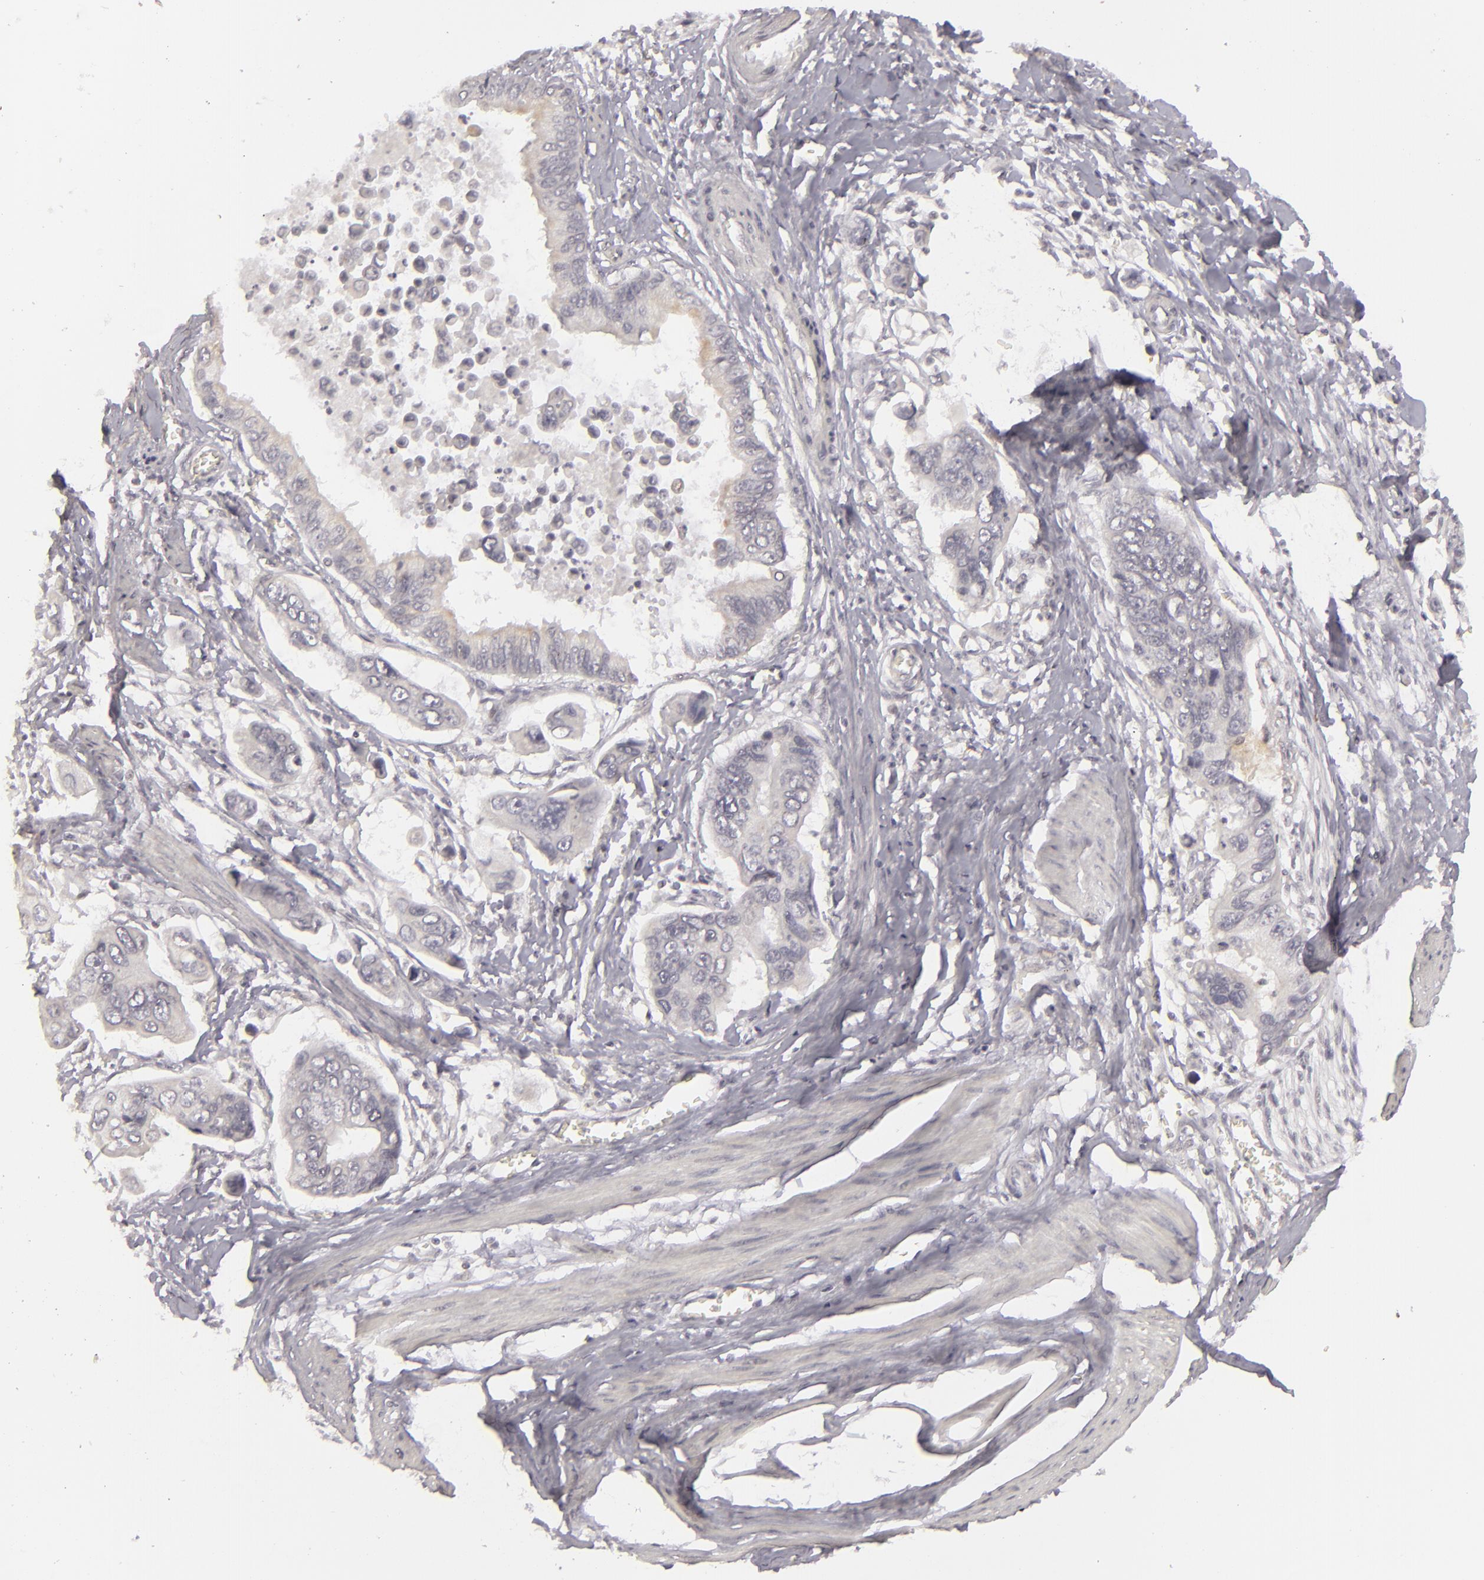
{"staining": {"intensity": "weak", "quantity": "<25%", "location": "cytoplasmic/membranous"}, "tissue": "stomach cancer", "cell_type": "Tumor cells", "image_type": "cancer", "snomed": [{"axis": "morphology", "description": "Adenocarcinoma, NOS"}, {"axis": "topography", "description": "Stomach, upper"}], "caption": "This is an IHC histopathology image of human stomach cancer. There is no expression in tumor cells.", "gene": "SIX1", "patient": {"sex": "male", "age": 80}}